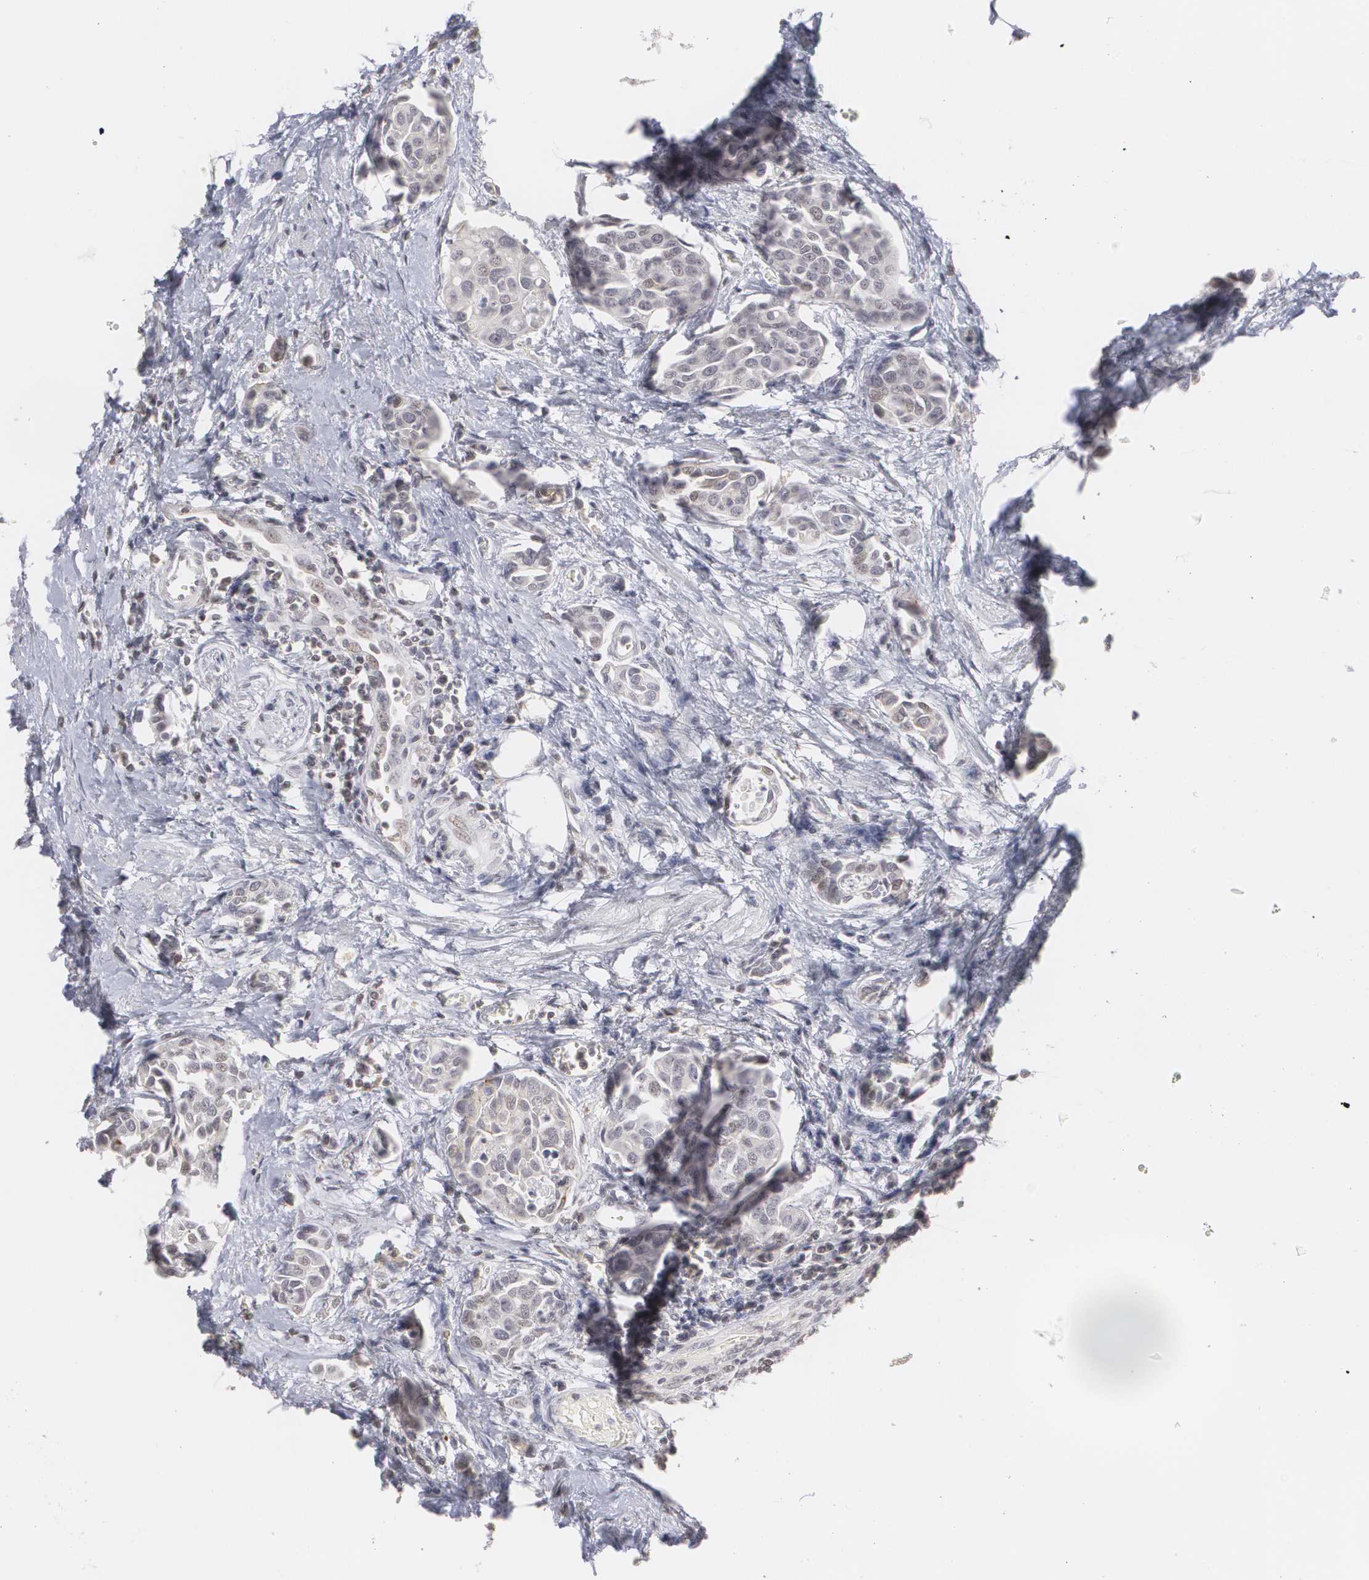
{"staining": {"intensity": "negative", "quantity": "none", "location": "none"}, "tissue": "urothelial cancer", "cell_type": "Tumor cells", "image_type": "cancer", "snomed": [{"axis": "morphology", "description": "Urothelial carcinoma, High grade"}, {"axis": "topography", "description": "Urinary bladder"}], "caption": "A high-resolution image shows IHC staining of urothelial cancer, which demonstrates no significant expression in tumor cells.", "gene": "CLDN2", "patient": {"sex": "male", "age": 78}}